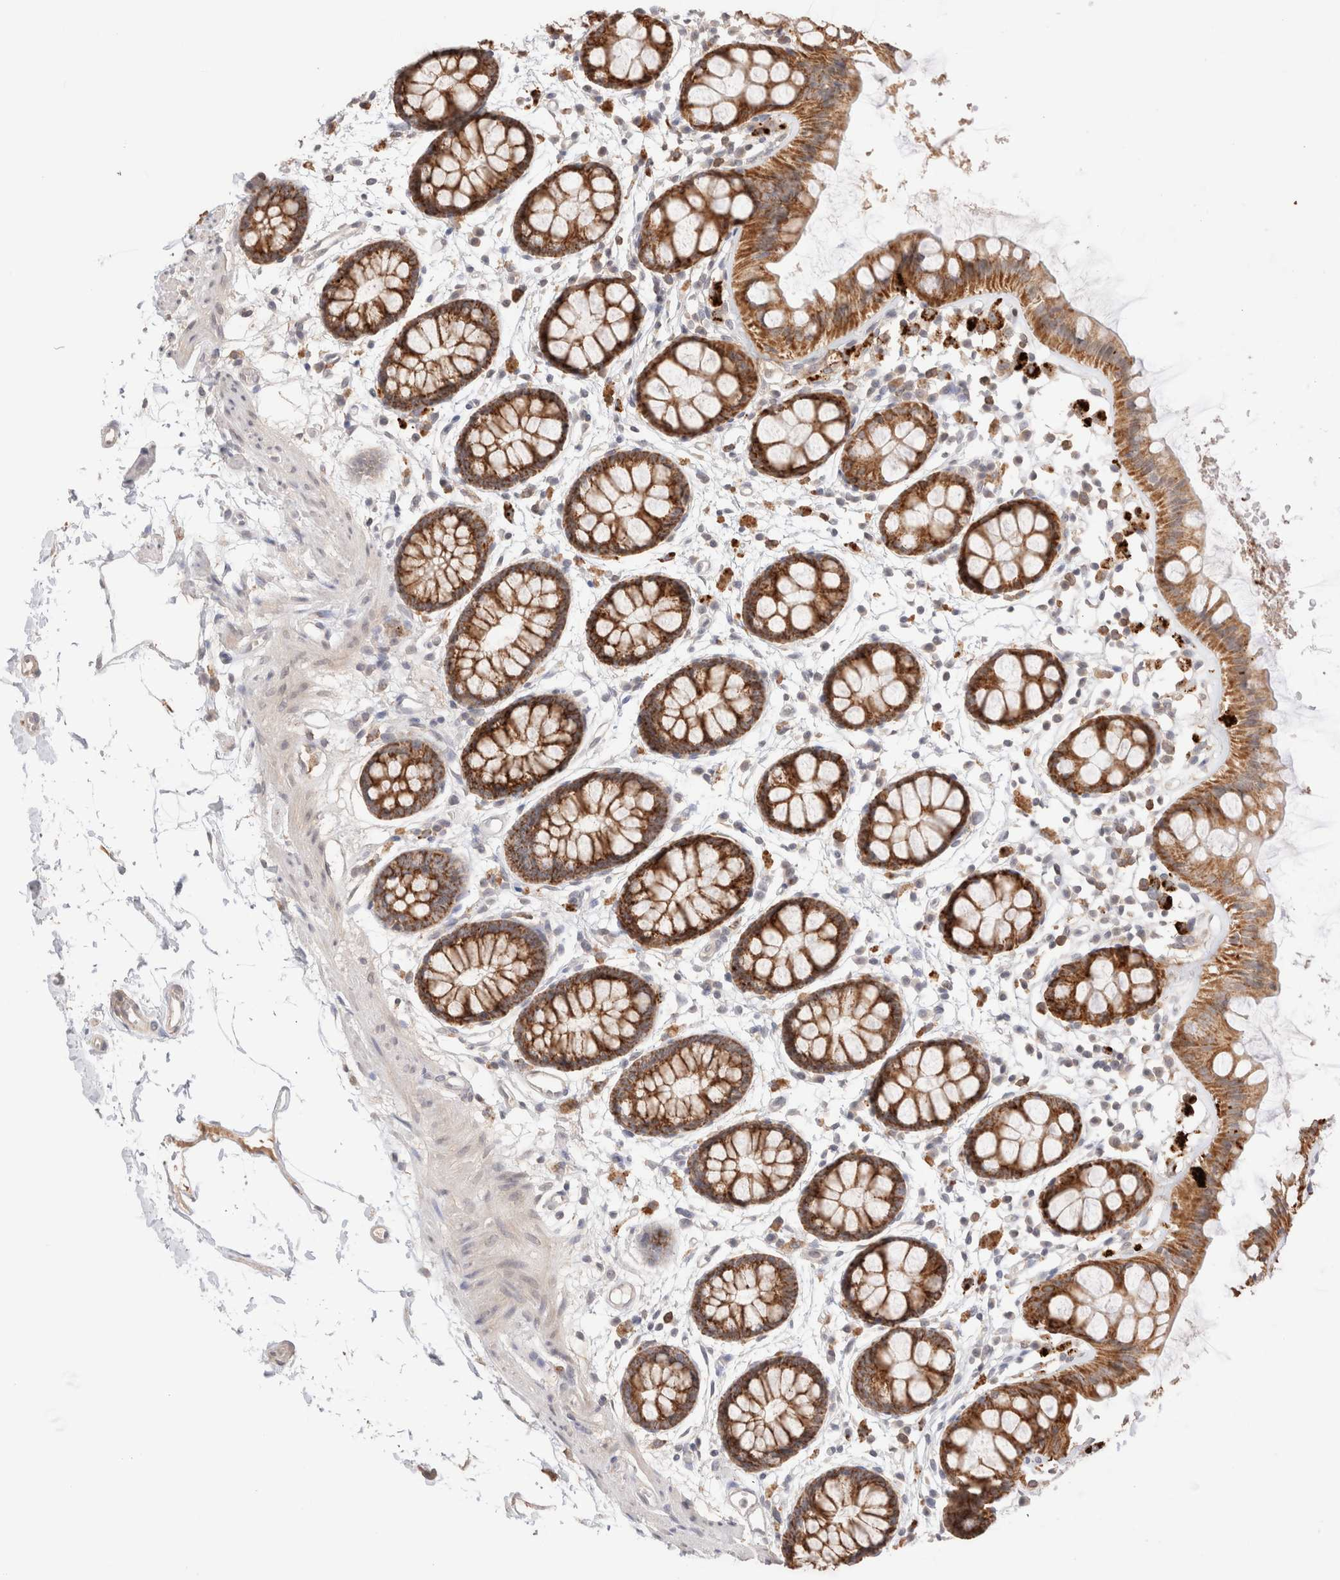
{"staining": {"intensity": "strong", "quantity": ">75%", "location": "cytoplasmic/membranous"}, "tissue": "rectum", "cell_type": "Glandular cells", "image_type": "normal", "snomed": [{"axis": "morphology", "description": "Normal tissue, NOS"}, {"axis": "topography", "description": "Rectum"}], "caption": "DAB immunohistochemical staining of unremarkable human rectum shows strong cytoplasmic/membranous protein expression in approximately >75% of glandular cells.", "gene": "TRIM41", "patient": {"sex": "female", "age": 66}}